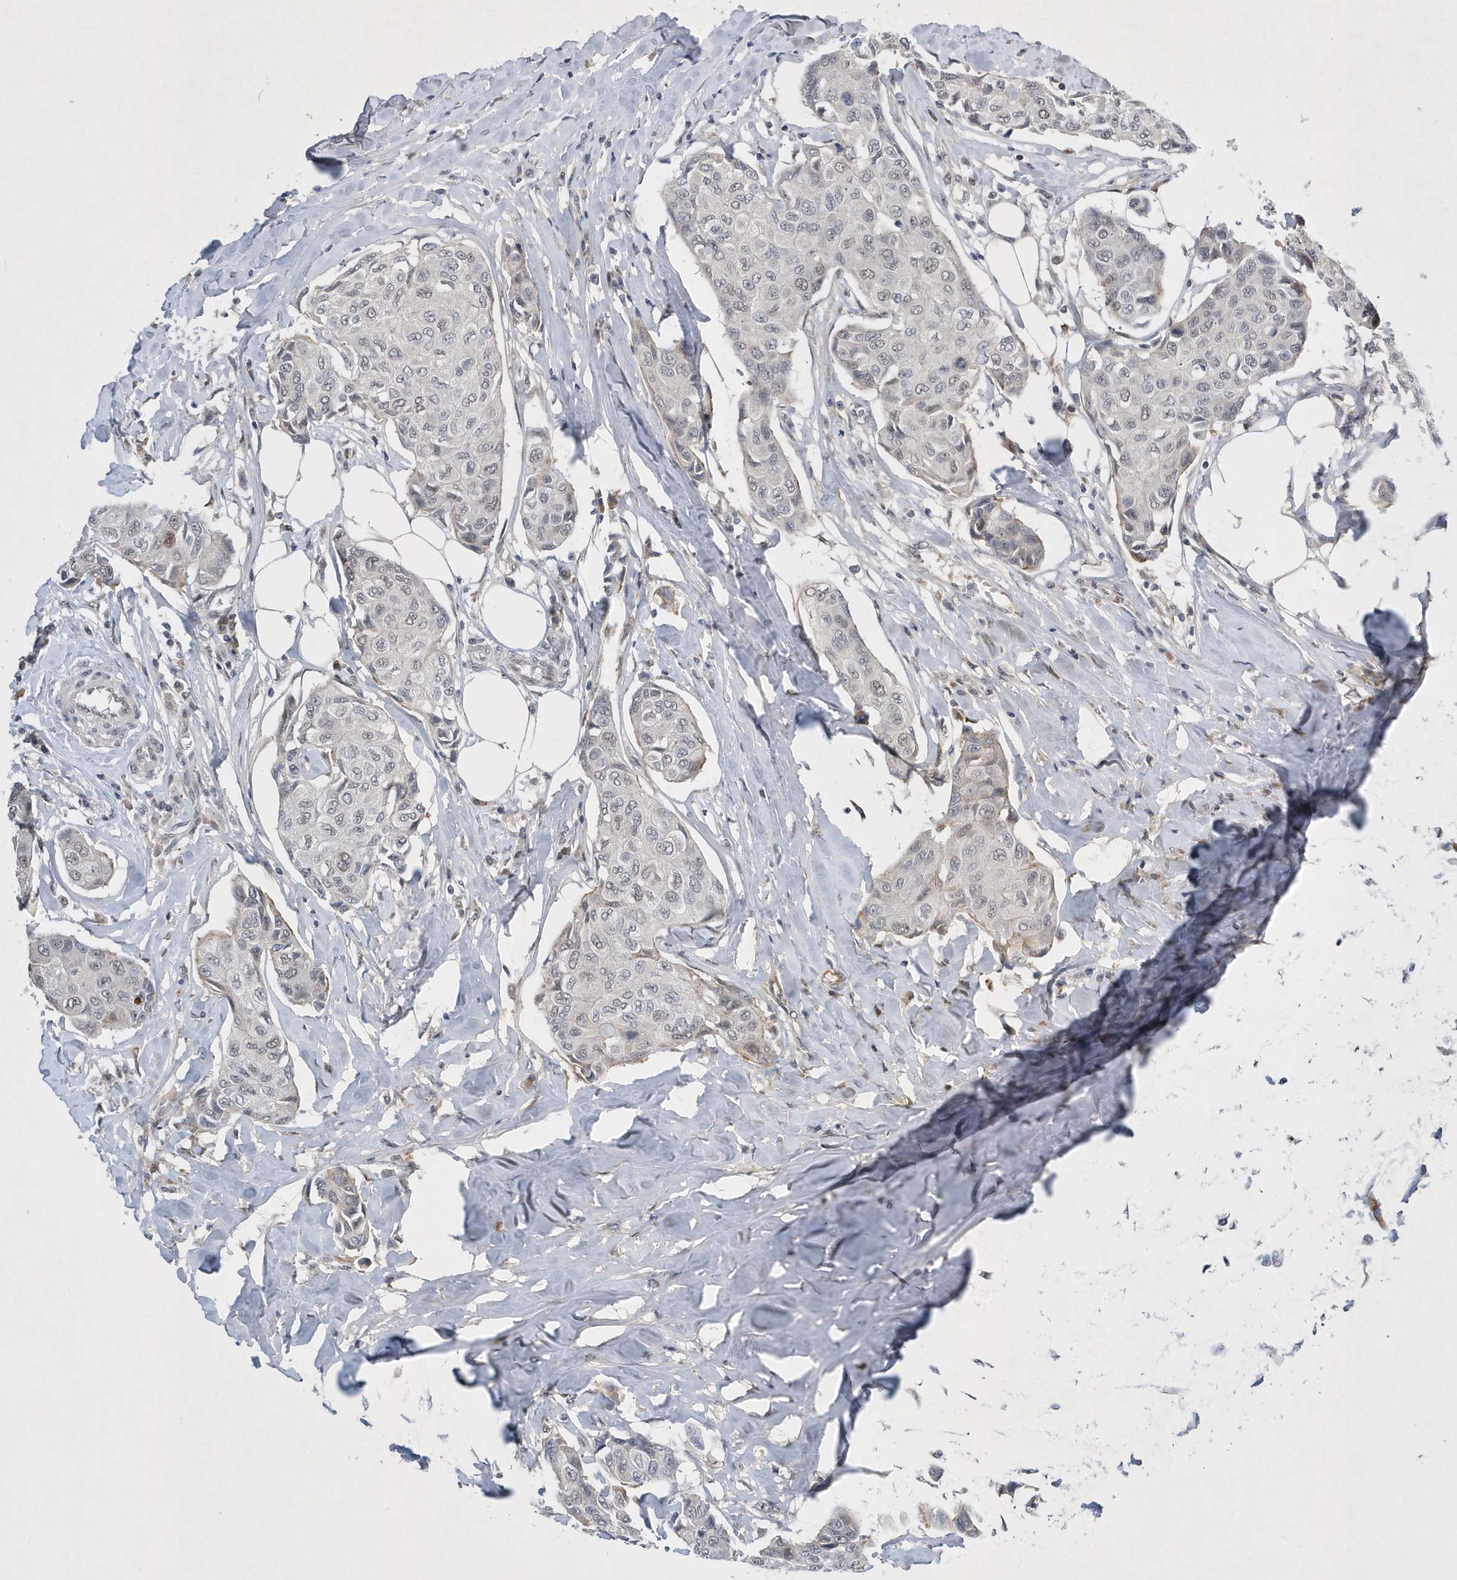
{"staining": {"intensity": "weak", "quantity": "<25%", "location": "nuclear"}, "tissue": "breast cancer", "cell_type": "Tumor cells", "image_type": "cancer", "snomed": [{"axis": "morphology", "description": "Duct carcinoma"}, {"axis": "topography", "description": "Breast"}], "caption": "Breast cancer (infiltrating ductal carcinoma) was stained to show a protein in brown. There is no significant staining in tumor cells.", "gene": "FAM217A", "patient": {"sex": "female", "age": 80}}